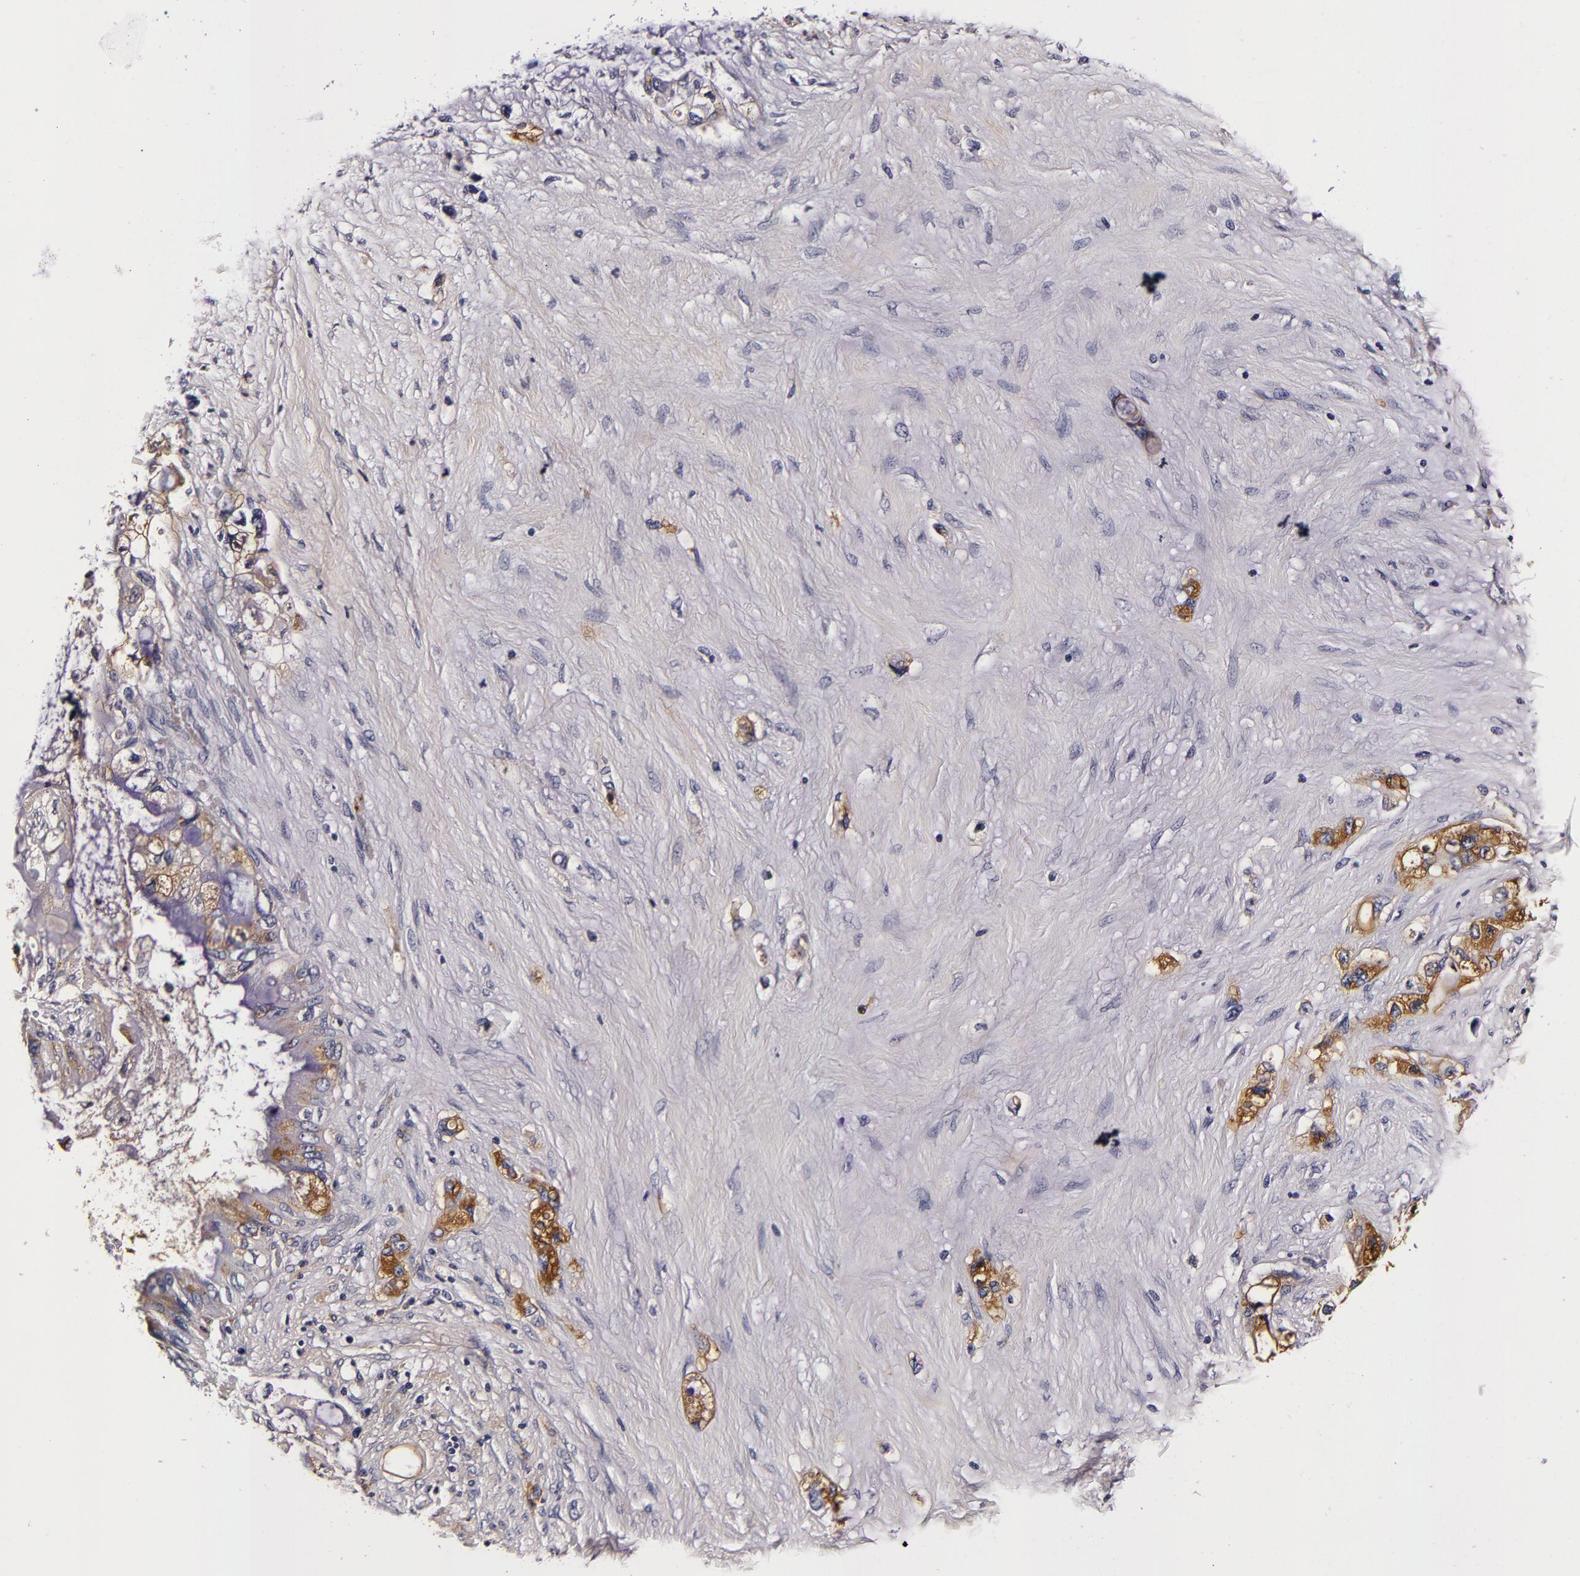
{"staining": {"intensity": "moderate", "quantity": ">75%", "location": "cytoplasmic/membranous"}, "tissue": "pancreatic cancer", "cell_type": "Tumor cells", "image_type": "cancer", "snomed": [{"axis": "morphology", "description": "Adenocarcinoma, NOS"}, {"axis": "topography", "description": "Pancreas"}], "caption": "Immunohistochemistry histopathology image of neoplastic tissue: adenocarcinoma (pancreatic) stained using immunohistochemistry reveals medium levels of moderate protein expression localized specifically in the cytoplasmic/membranous of tumor cells, appearing as a cytoplasmic/membranous brown color.", "gene": "LGALS3BP", "patient": {"sex": "female", "age": 70}}